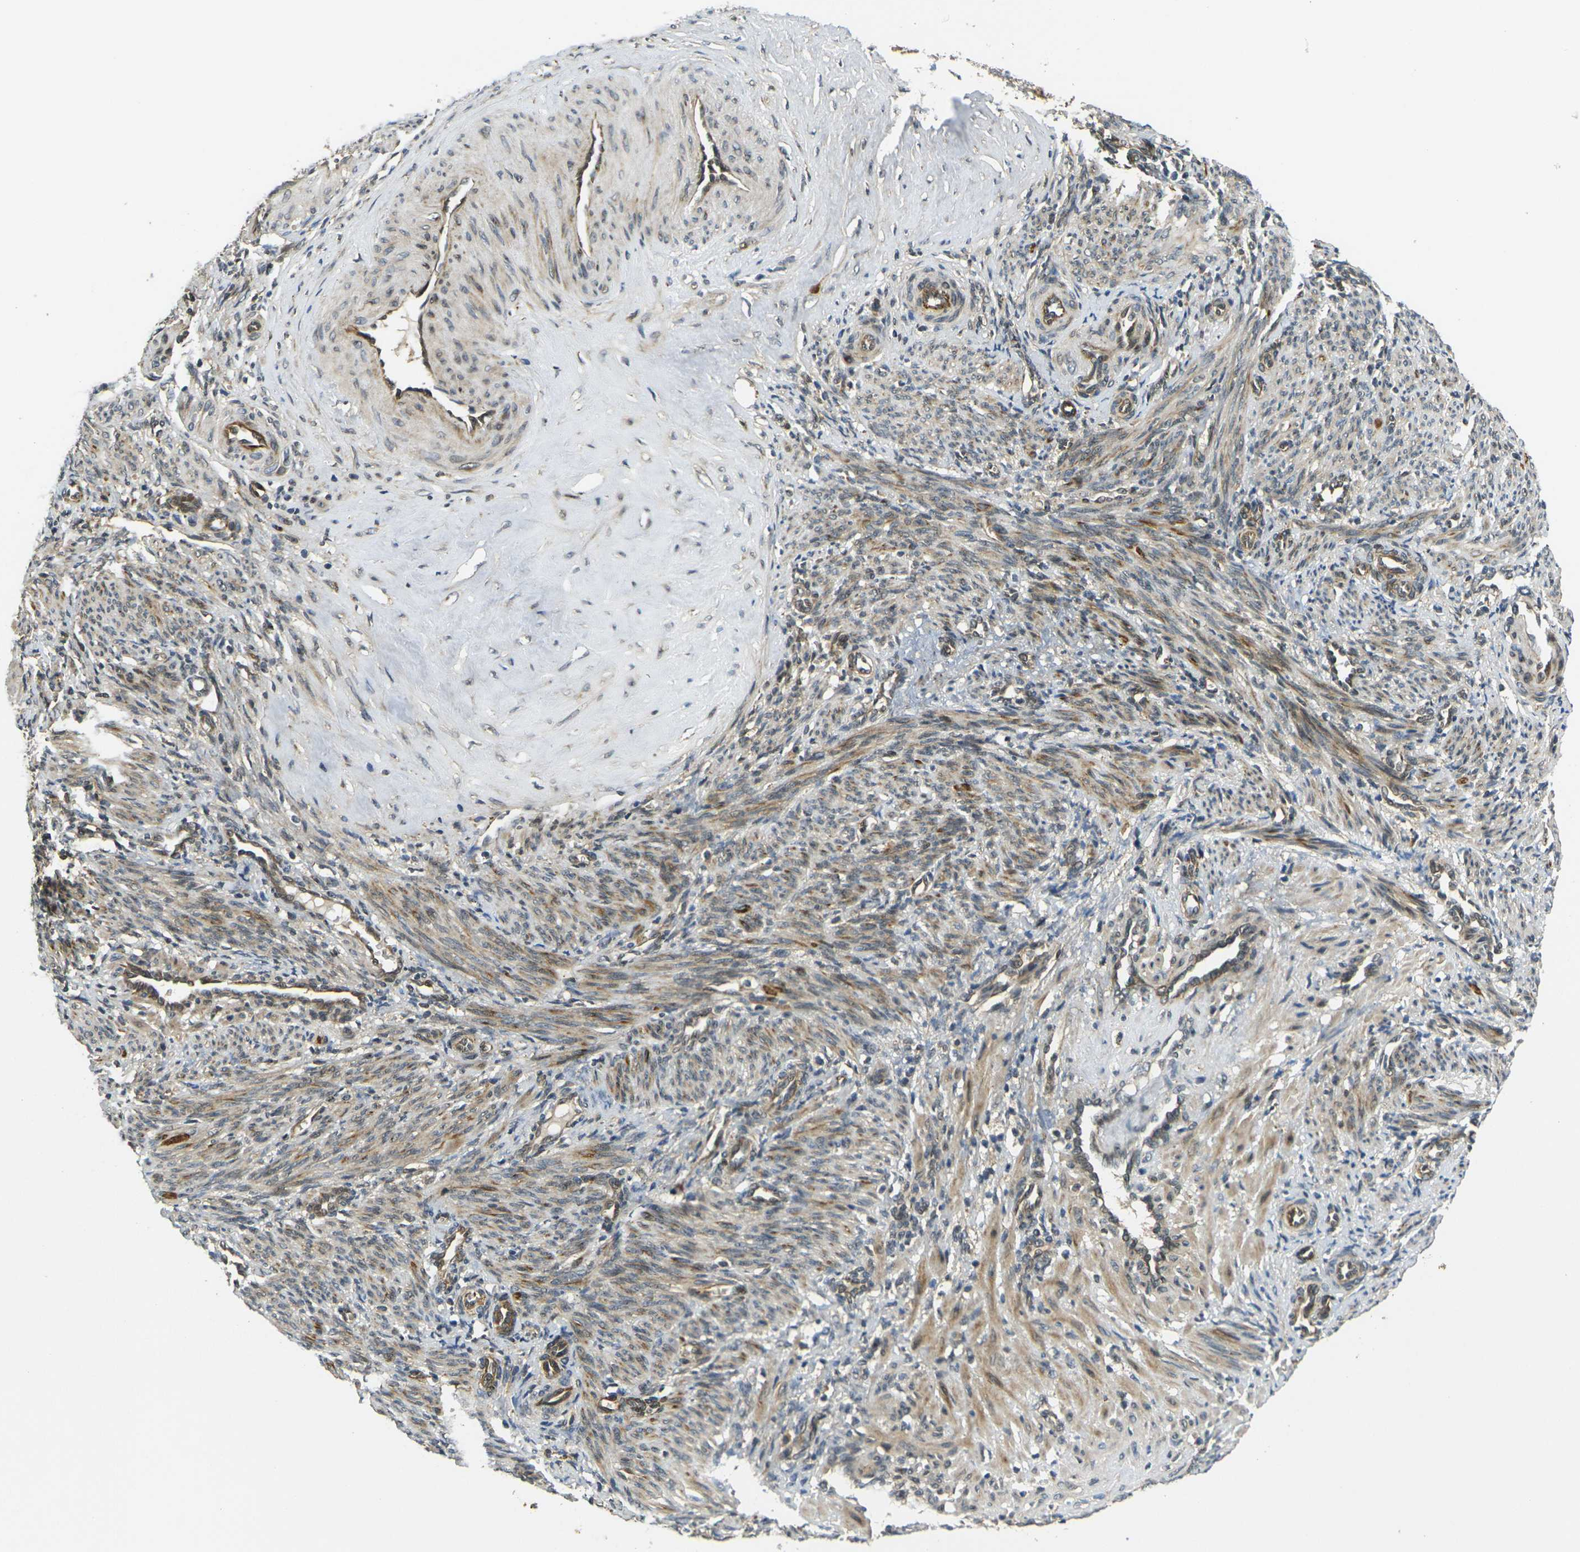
{"staining": {"intensity": "moderate", "quantity": ">75%", "location": "cytoplasmic/membranous"}, "tissue": "smooth muscle", "cell_type": "Smooth muscle cells", "image_type": "normal", "snomed": [{"axis": "morphology", "description": "Normal tissue, NOS"}, {"axis": "topography", "description": "Endometrium"}], "caption": "Smooth muscle stained for a protein (brown) shows moderate cytoplasmic/membranous positive expression in approximately >75% of smooth muscle cells.", "gene": "FUT11", "patient": {"sex": "female", "age": 33}}